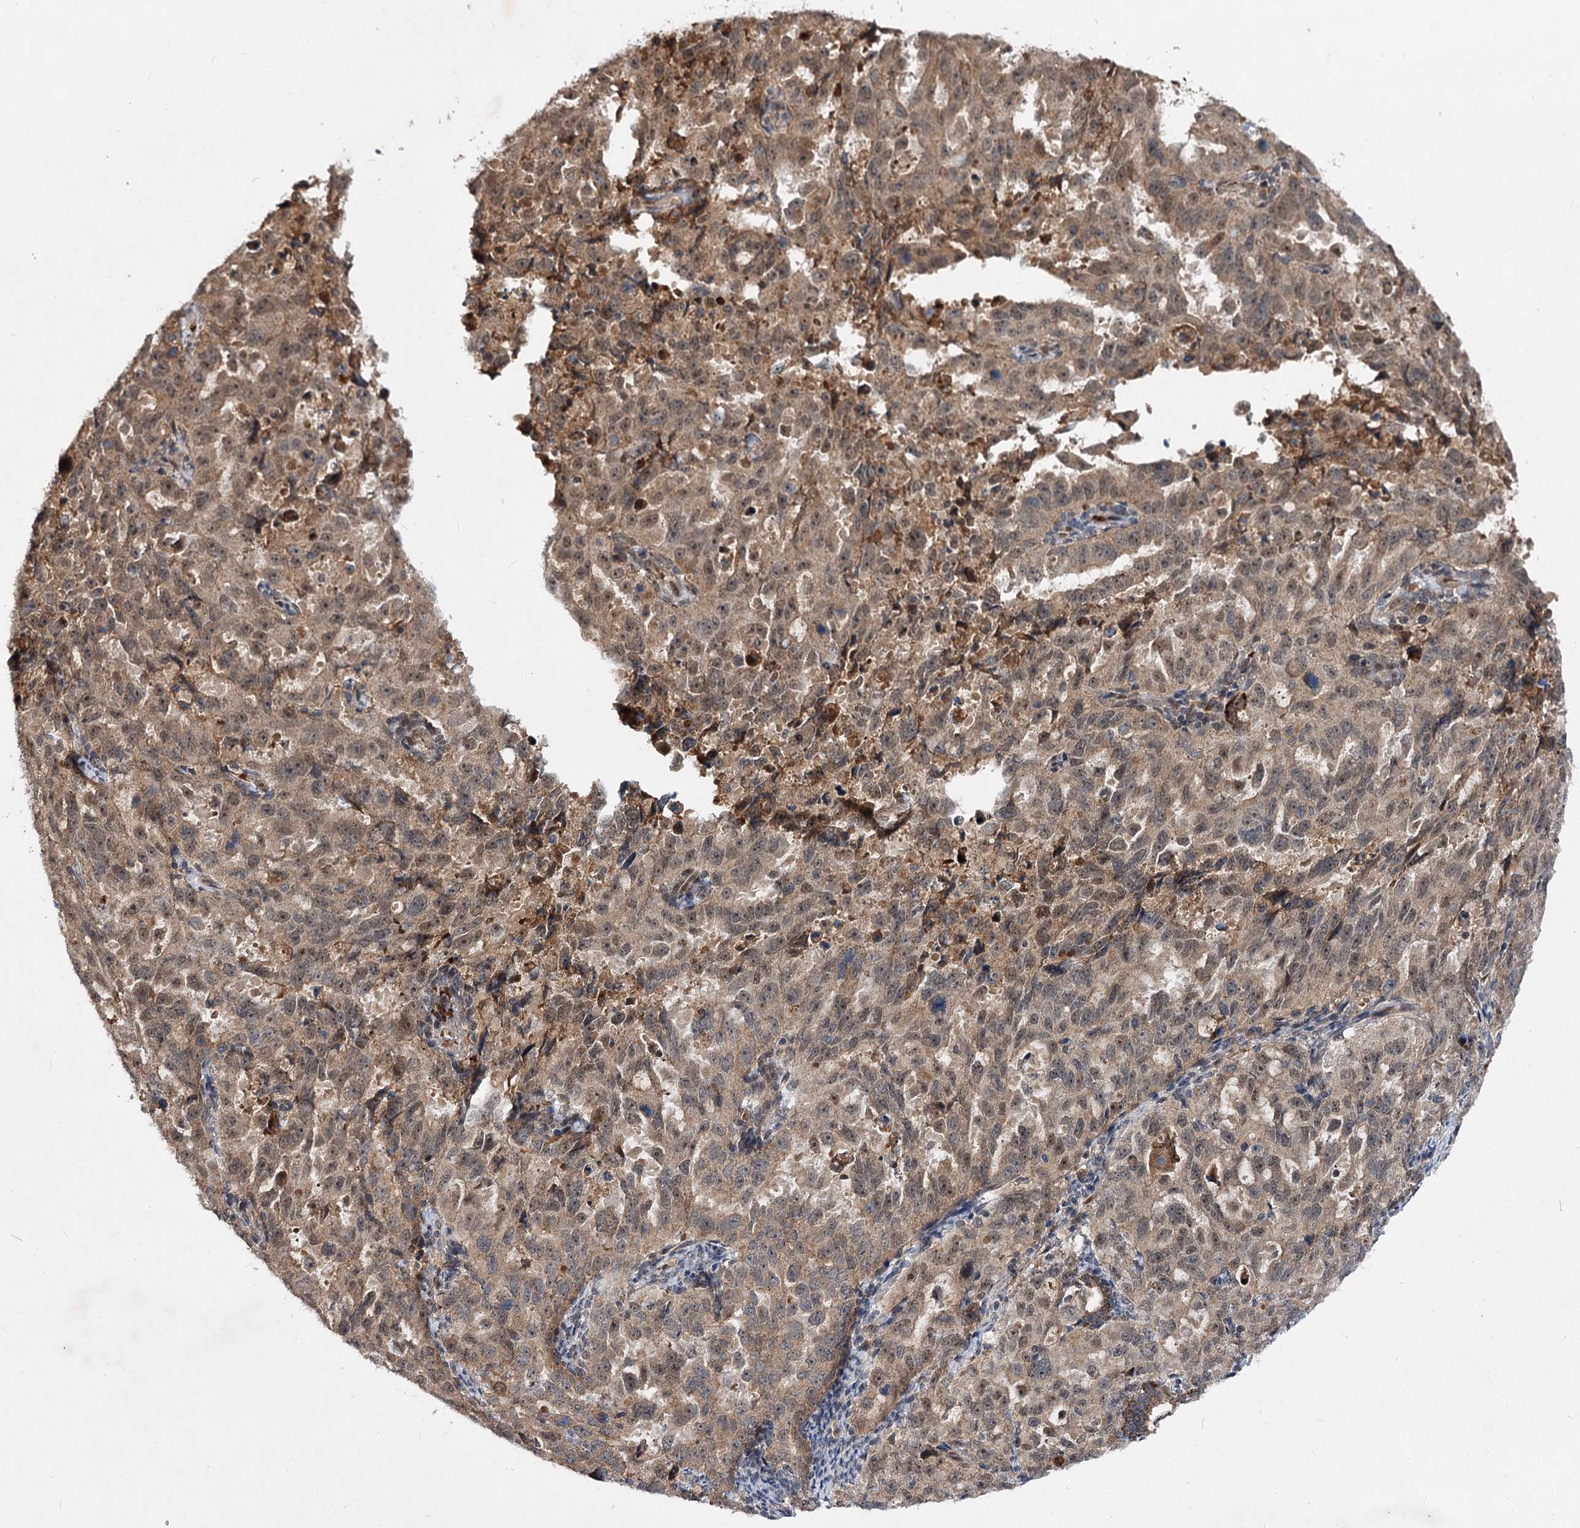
{"staining": {"intensity": "weak", "quantity": ">75%", "location": "cytoplasmic/membranous"}, "tissue": "endometrial cancer", "cell_type": "Tumor cells", "image_type": "cancer", "snomed": [{"axis": "morphology", "description": "Adenocarcinoma, NOS"}, {"axis": "topography", "description": "Endometrium"}], "caption": "Endometrial adenocarcinoma tissue reveals weak cytoplasmic/membranous staining in about >75% of tumor cells", "gene": "MSANTD2", "patient": {"sex": "female", "age": 65}}